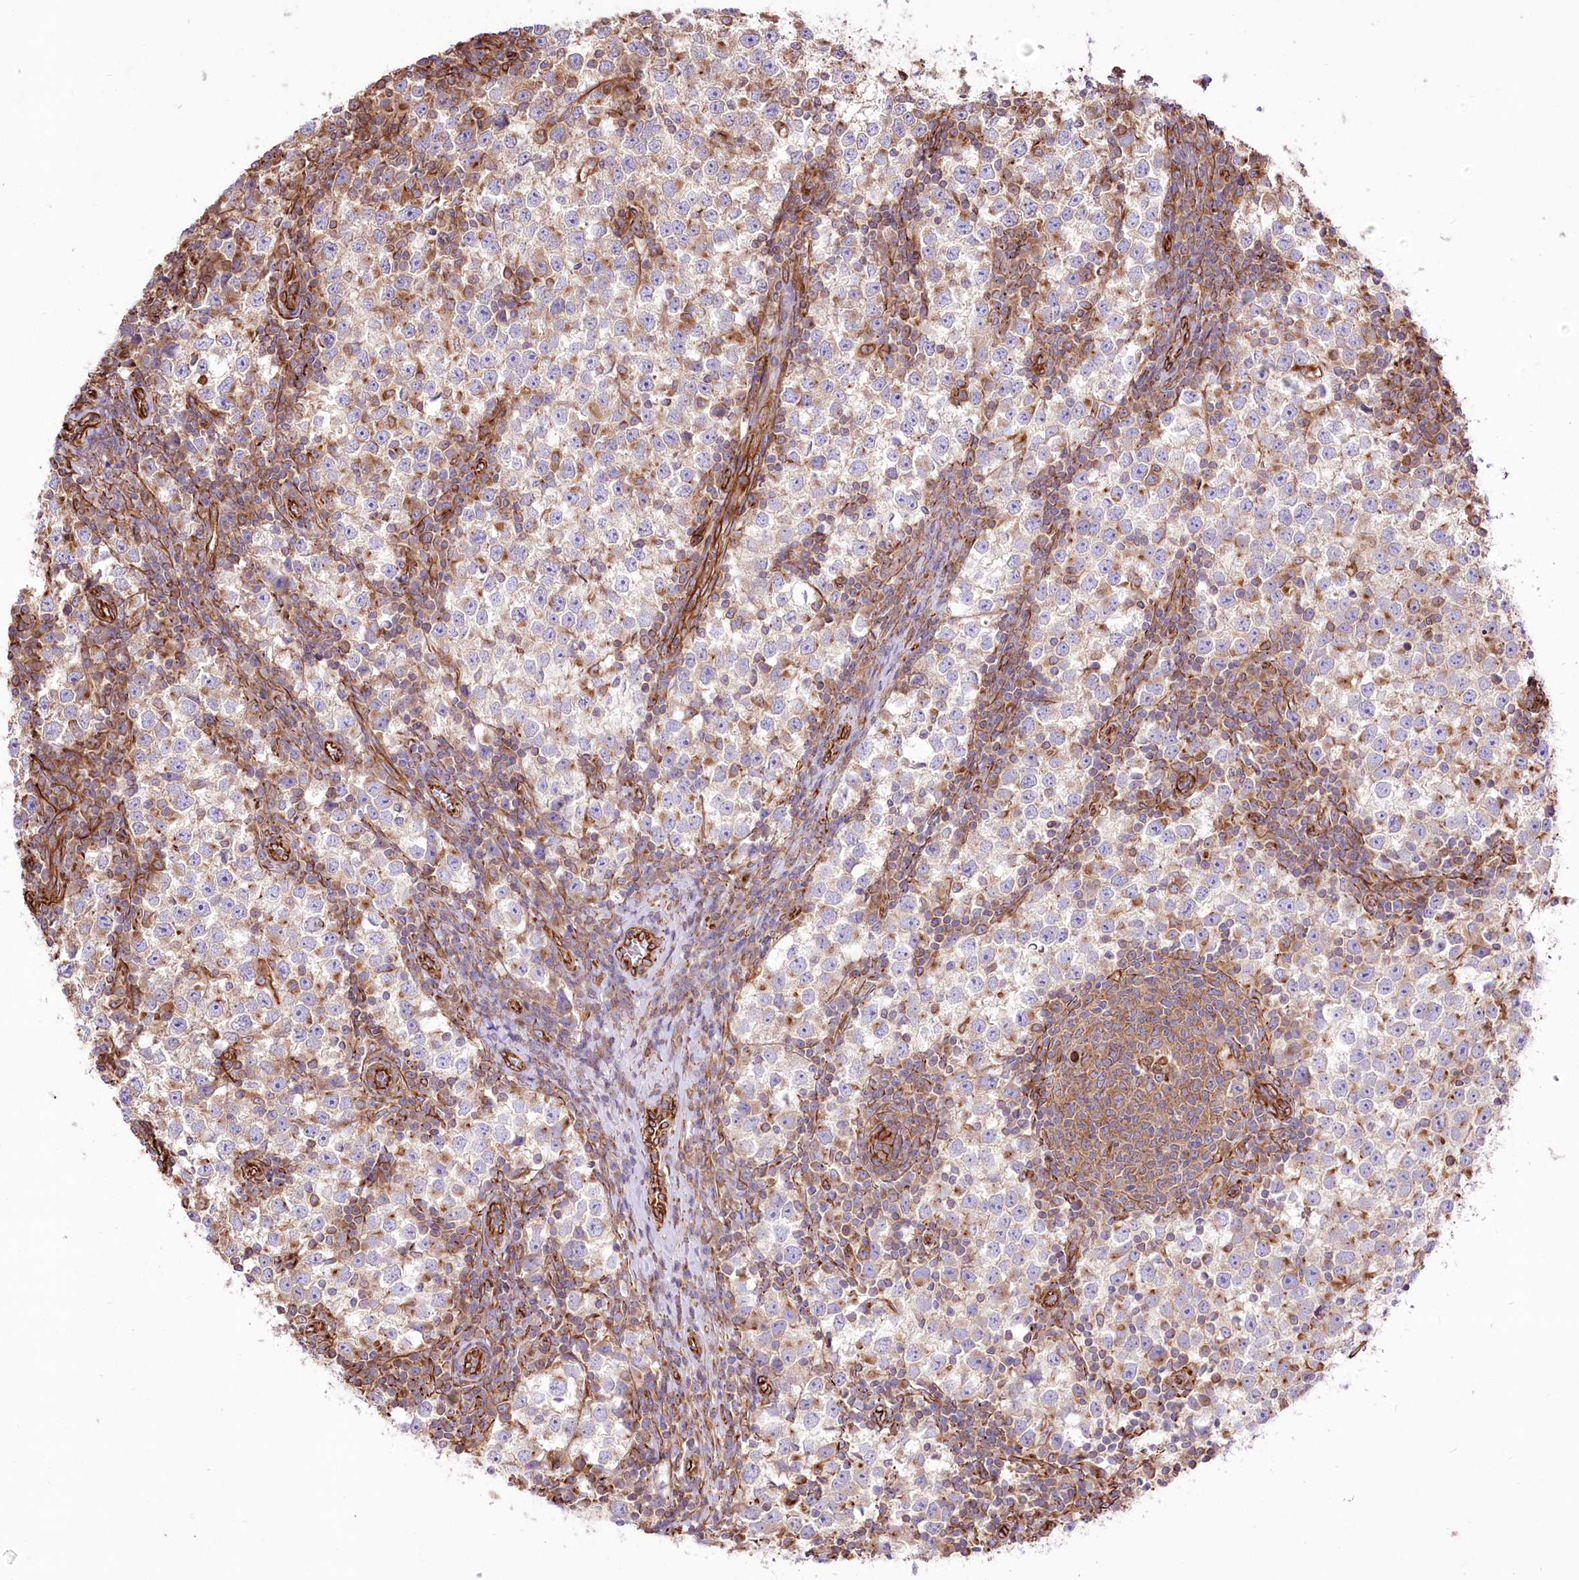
{"staining": {"intensity": "negative", "quantity": "none", "location": "none"}, "tissue": "testis cancer", "cell_type": "Tumor cells", "image_type": "cancer", "snomed": [{"axis": "morphology", "description": "Seminoma, NOS"}, {"axis": "topography", "description": "Testis"}], "caption": "High power microscopy image of an immunohistochemistry histopathology image of seminoma (testis), revealing no significant positivity in tumor cells.", "gene": "TTC1", "patient": {"sex": "male", "age": 65}}